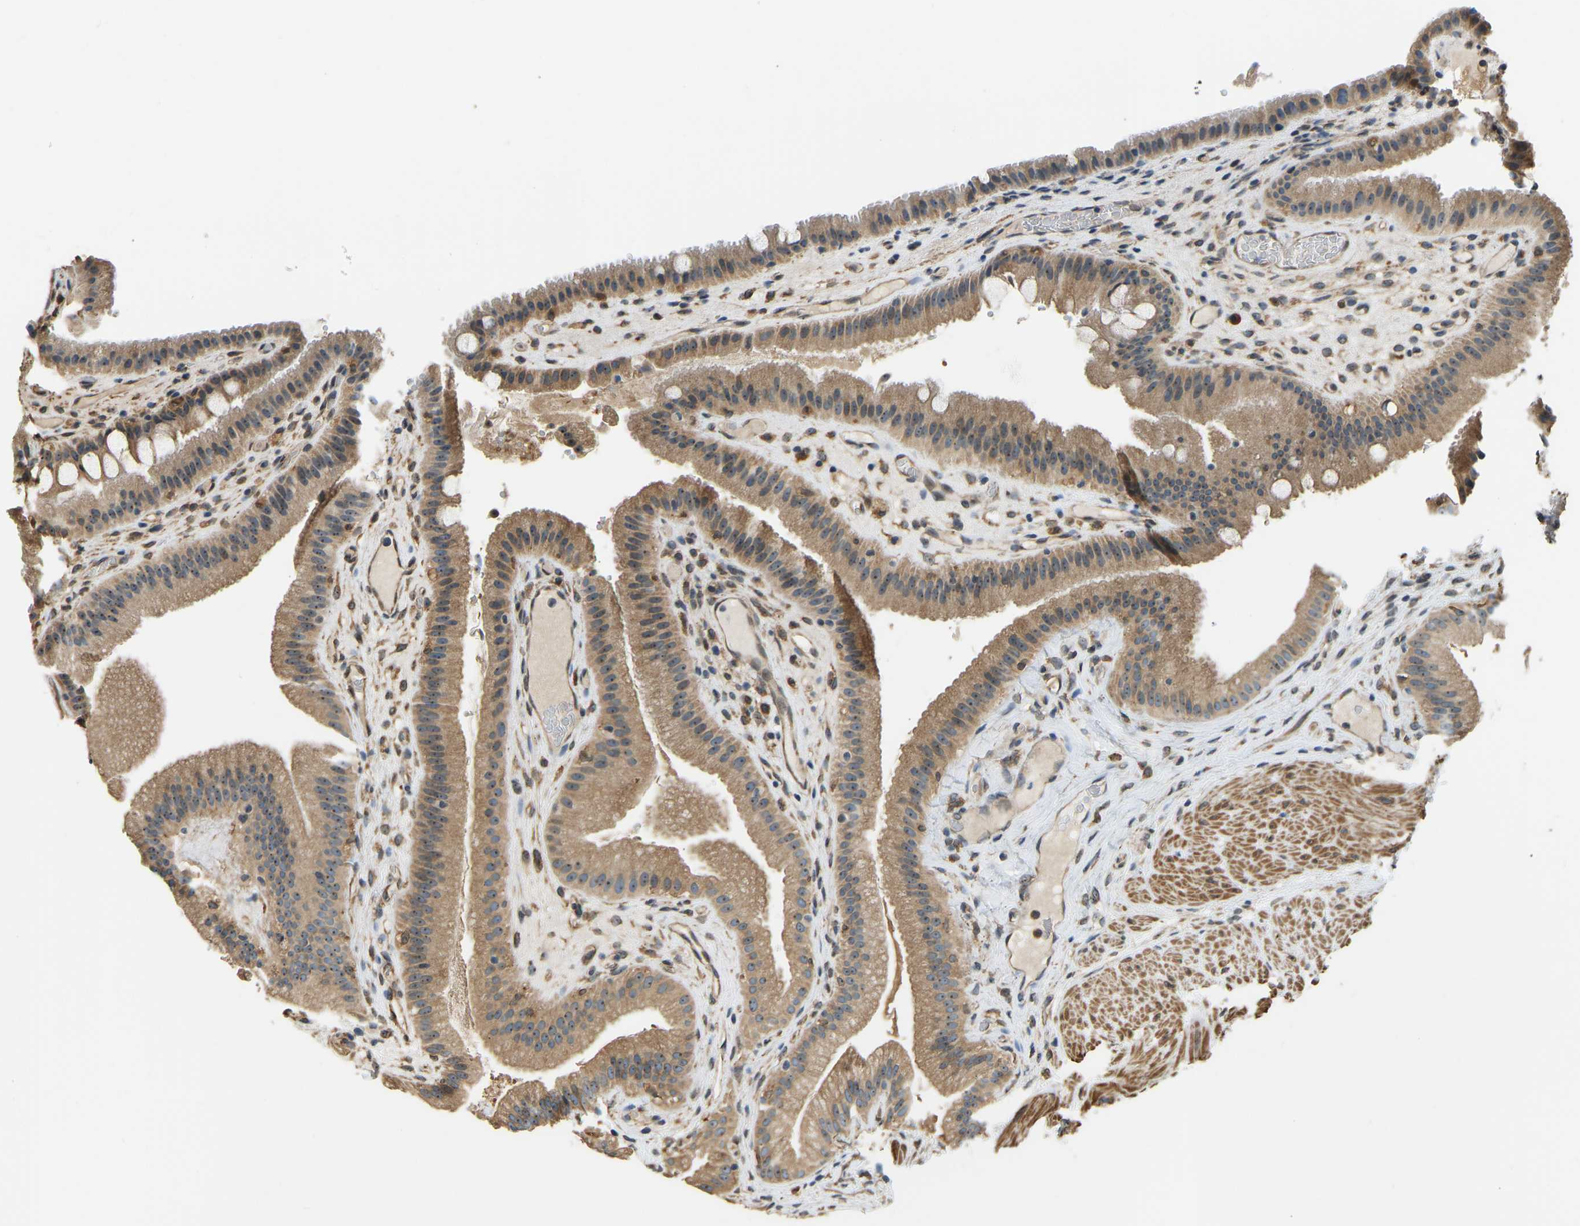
{"staining": {"intensity": "moderate", "quantity": ">75%", "location": "cytoplasmic/membranous,nuclear"}, "tissue": "gallbladder", "cell_type": "Glandular cells", "image_type": "normal", "snomed": [{"axis": "morphology", "description": "Normal tissue, NOS"}, {"axis": "topography", "description": "Gallbladder"}], "caption": "Immunohistochemistry (IHC) (DAB (3,3'-diaminobenzidine)) staining of unremarkable human gallbladder exhibits moderate cytoplasmic/membranous,nuclear protein positivity in about >75% of glandular cells. Using DAB (3,3'-diaminobenzidine) (brown) and hematoxylin (blue) stains, captured at high magnification using brightfield microscopy.", "gene": "OS9", "patient": {"sex": "male", "age": 49}}